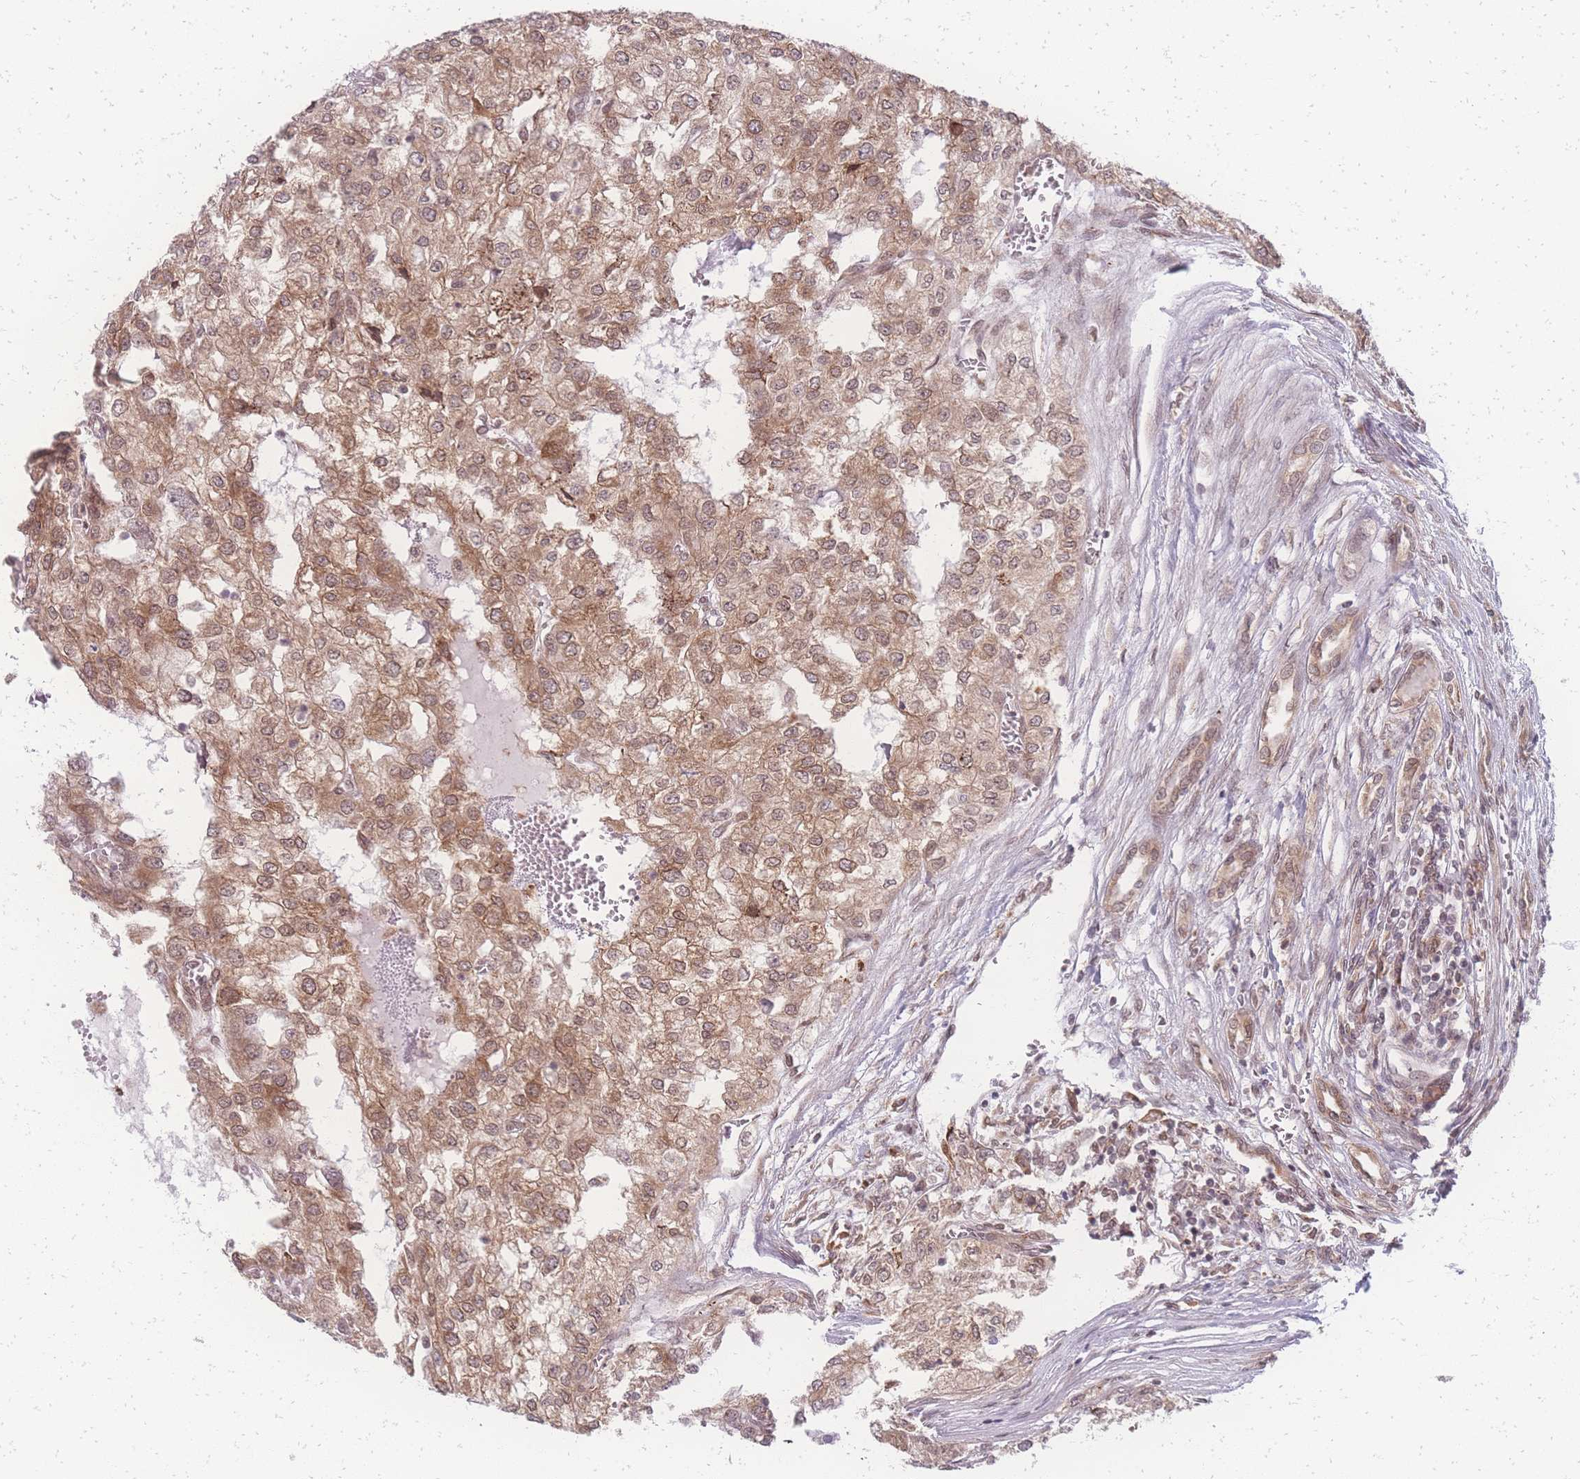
{"staining": {"intensity": "moderate", "quantity": ">75%", "location": "cytoplasmic/membranous,nuclear"}, "tissue": "renal cancer", "cell_type": "Tumor cells", "image_type": "cancer", "snomed": [{"axis": "morphology", "description": "Adenocarcinoma, NOS"}, {"axis": "topography", "description": "Kidney"}], "caption": "This is a micrograph of IHC staining of adenocarcinoma (renal), which shows moderate staining in the cytoplasmic/membranous and nuclear of tumor cells.", "gene": "ZC3H13", "patient": {"sex": "female", "age": 54}}